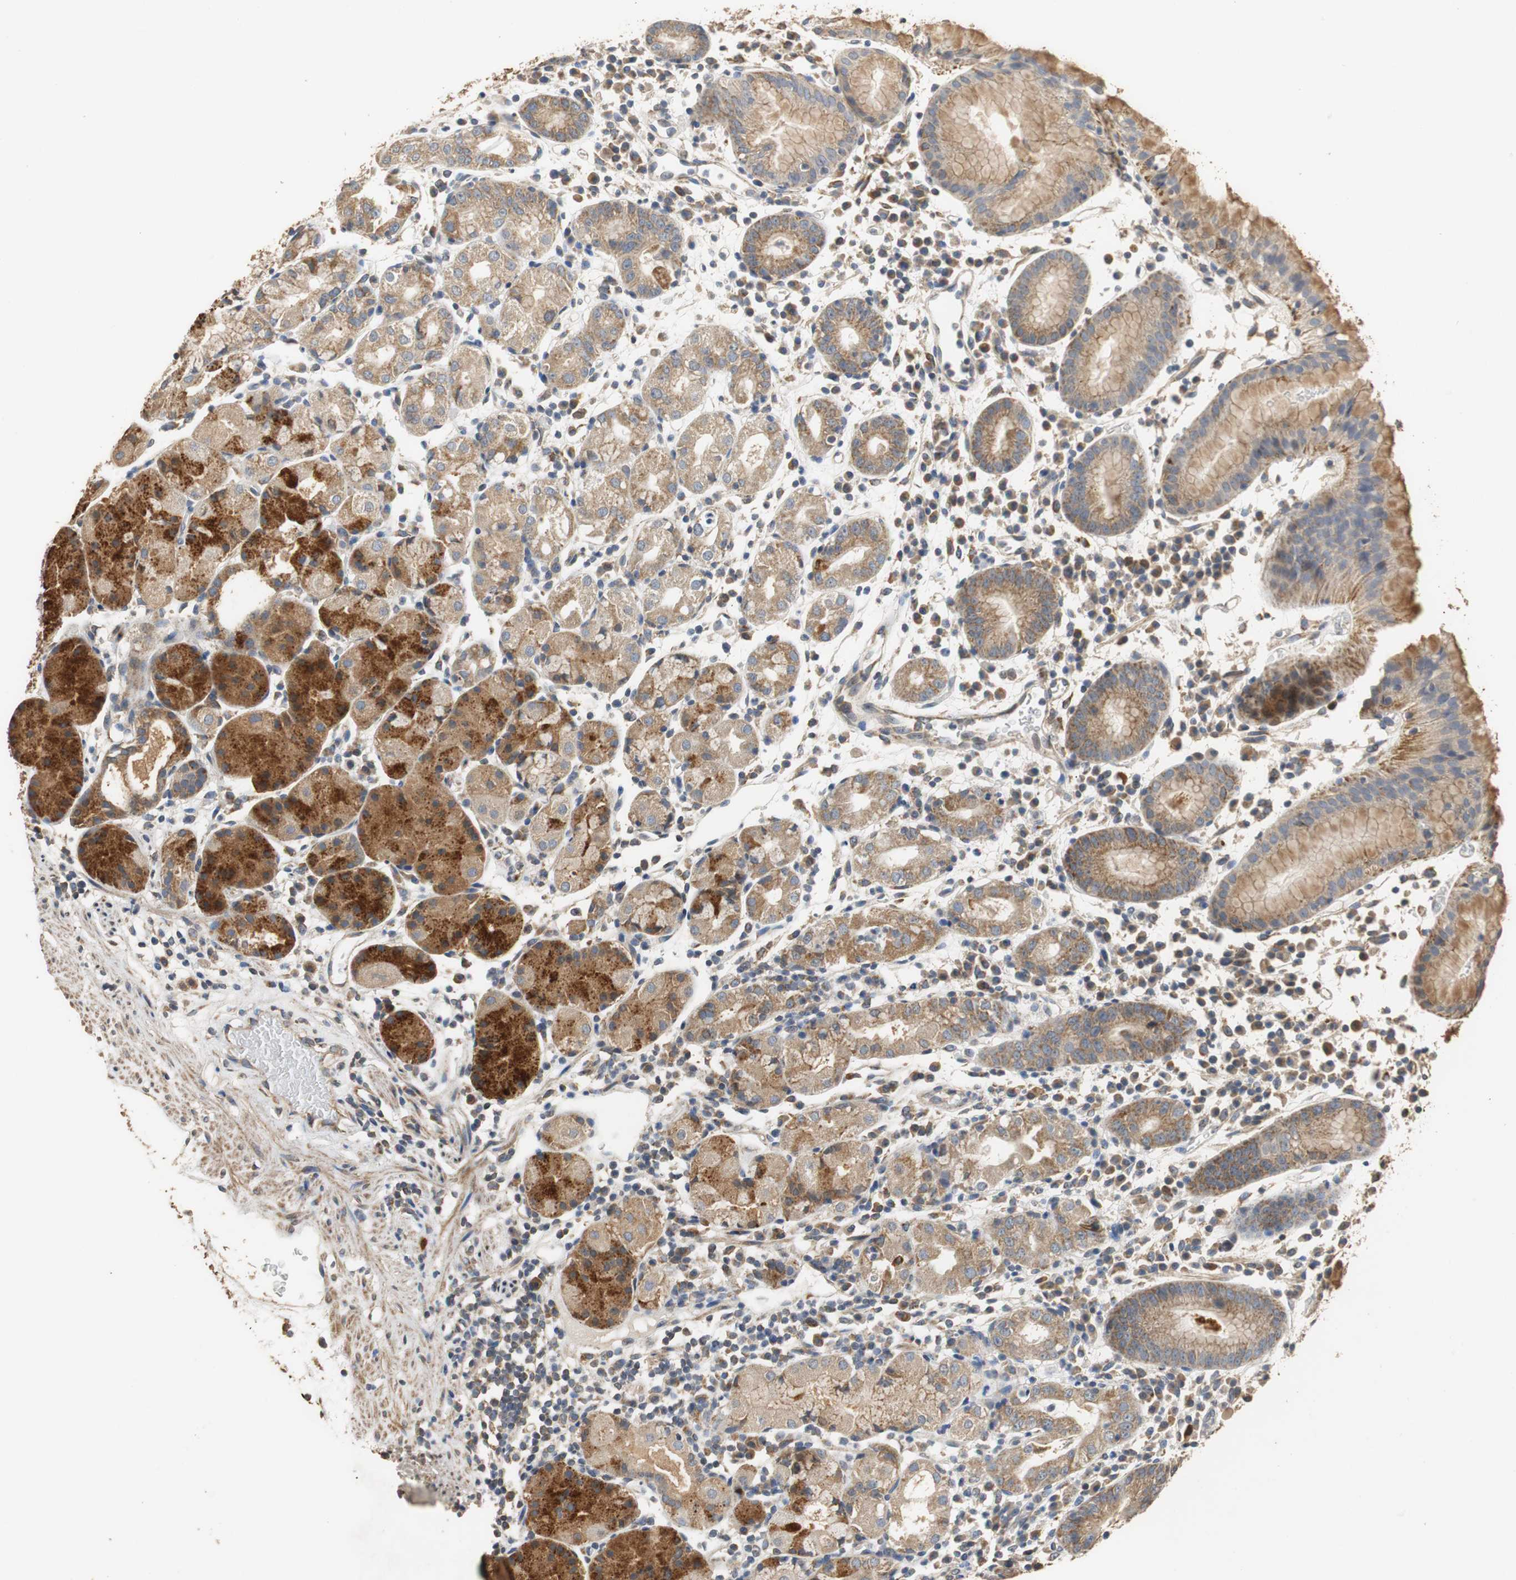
{"staining": {"intensity": "strong", "quantity": ">75%", "location": "cytoplasmic/membranous"}, "tissue": "stomach", "cell_type": "Glandular cells", "image_type": "normal", "snomed": [{"axis": "morphology", "description": "Normal tissue, NOS"}, {"axis": "topography", "description": "Stomach"}, {"axis": "topography", "description": "Stomach, lower"}], "caption": "Brown immunohistochemical staining in unremarkable stomach shows strong cytoplasmic/membranous expression in about >75% of glandular cells. The protein is shown in brown color, while the nuclei are stained blue.", "gene": "HMGCL", "patient": {"sex": "female", "age": 75}}